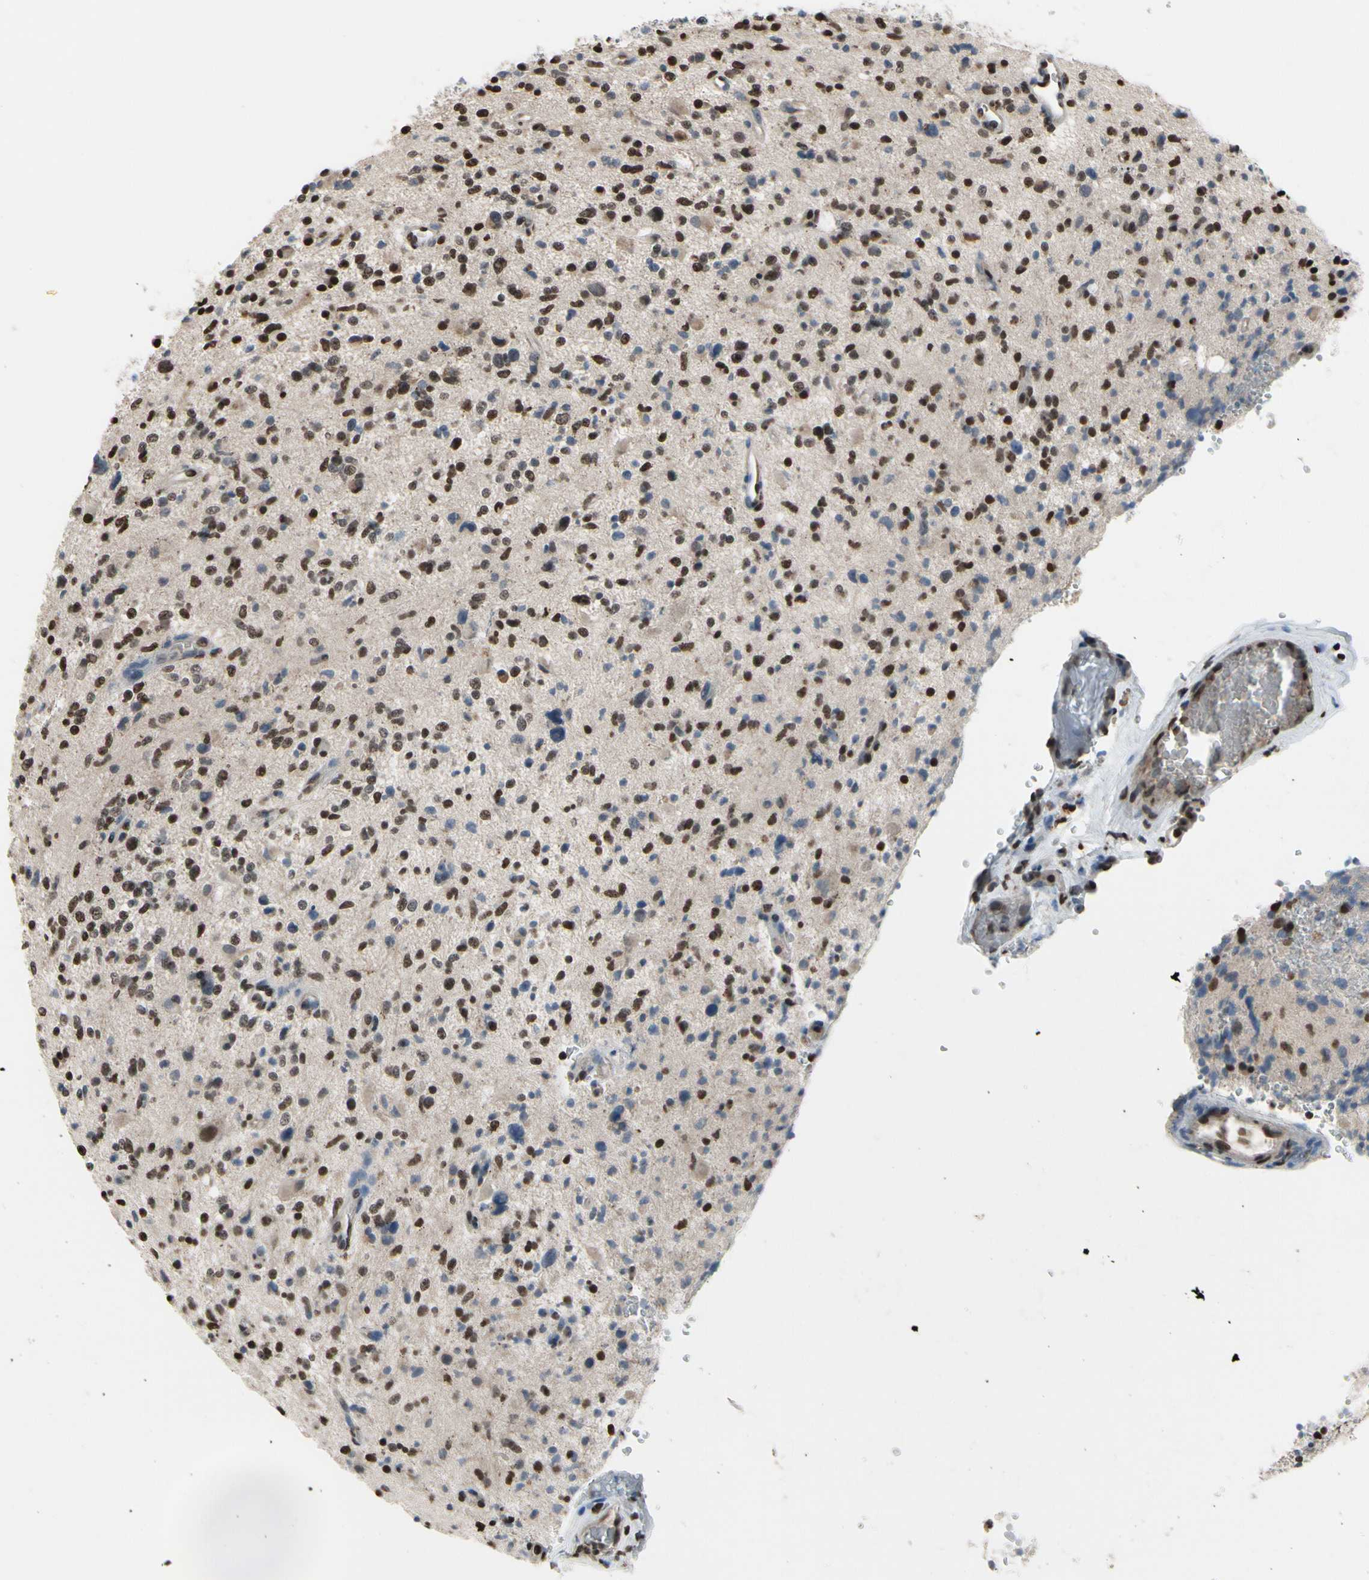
{"staining": {"intensity": "strong", "quantity": "25%-75%", "location": "nuclear"}, "tissue": "glioma", "cell_type": "Tumor cells", "image_type": "cancer", "snomed": [{"axis": "morphology", "description": "Glioma, malignant, High grade"}, {"axis": "topography", "description": "Brain"}], "caption": "There is high levels of strong nuclear positivity in tumor cells of glioma, as demonstrated by immunohistochemical staining (brown color).", "gene": "HIPK2", "patient": {"sex": "male", "age": 48}}